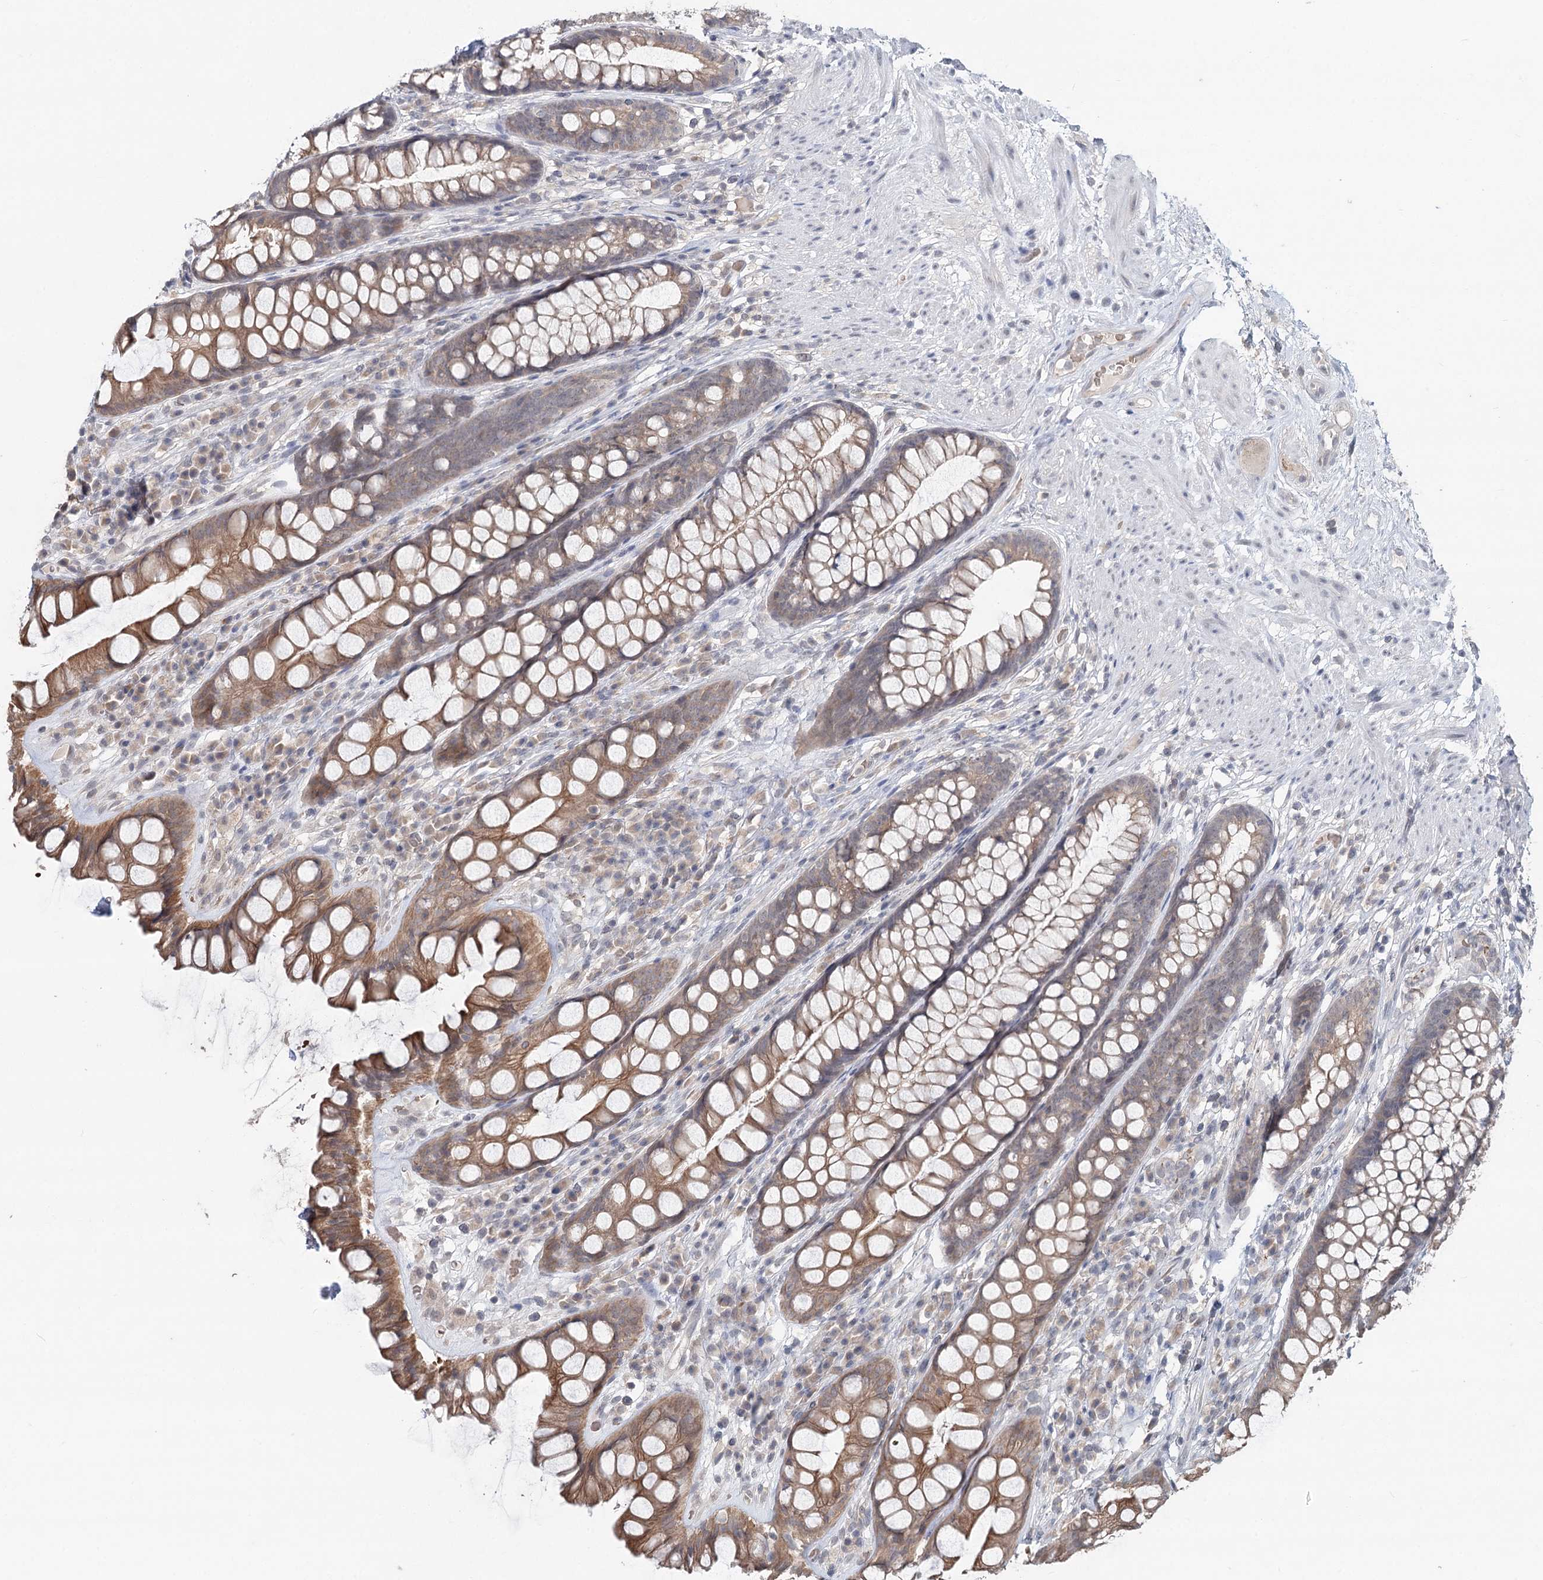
{"staining": {"intensity": "moderate", "quantity": ">75%", "location": "cytoplasmic/membranous"}, "tissue": "rectum", "cell_type": "Glandular cells", "image_type": "normal", "snomed": [{"axis": "morphology", "description": "Normal tissue, NOS"}, {"axis": "topography", "description": "Rectum"}], "caption": "Human rectum stained for a protein (brown) displays moderate cytoplasmic/membranous positive expression in about >75% of glandular cells.", "gene": "FBXO7", "patient": {"sex": "male", "age": 74}}